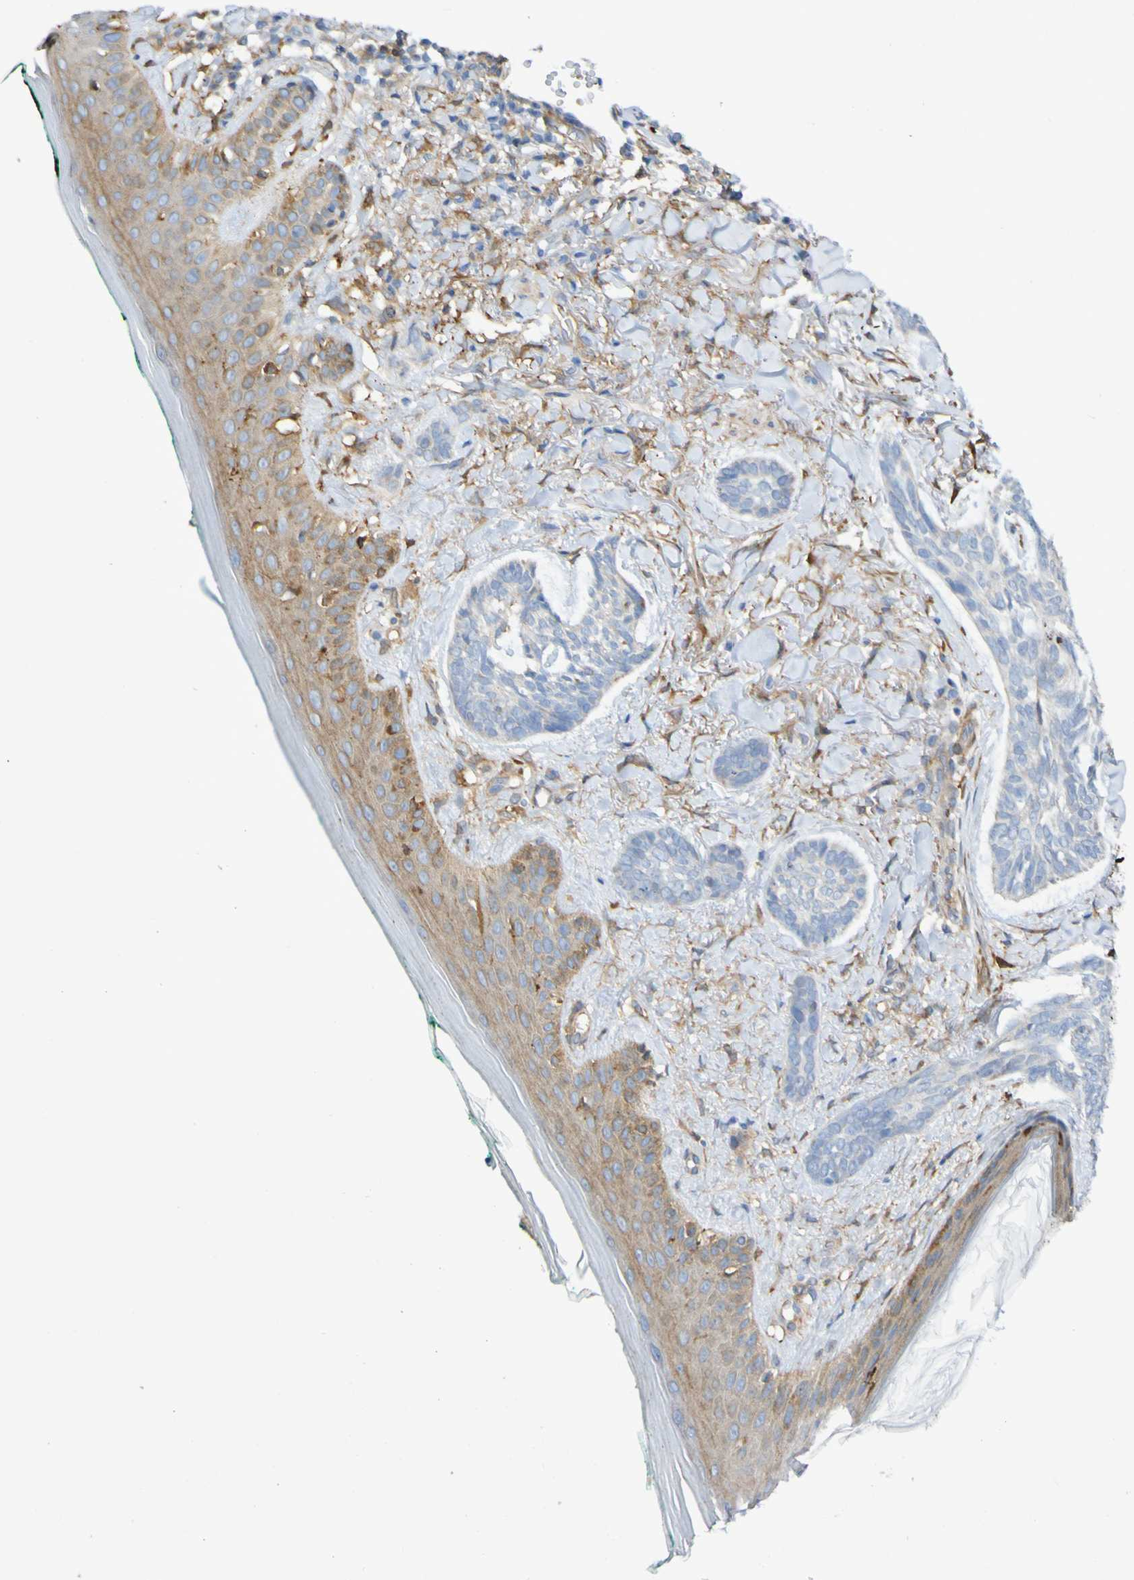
{"staining": {"intensity": "negative", "quantity": "none", "location": "none"}, "tissue": "skin cancer", "cell_type": "Tumor cells", "image_type": "cancer", "snomed": [{"axis": "morphology", "description": "Basal cell carcinoma"}, {"axis": "topography", "description": "Skin"}], "caption": "This is an IHC image of human skin cancer. There is no positivity in tumor cells.", "gene": "SCRG1", "patient": {"sex": "male", "age": 43}}